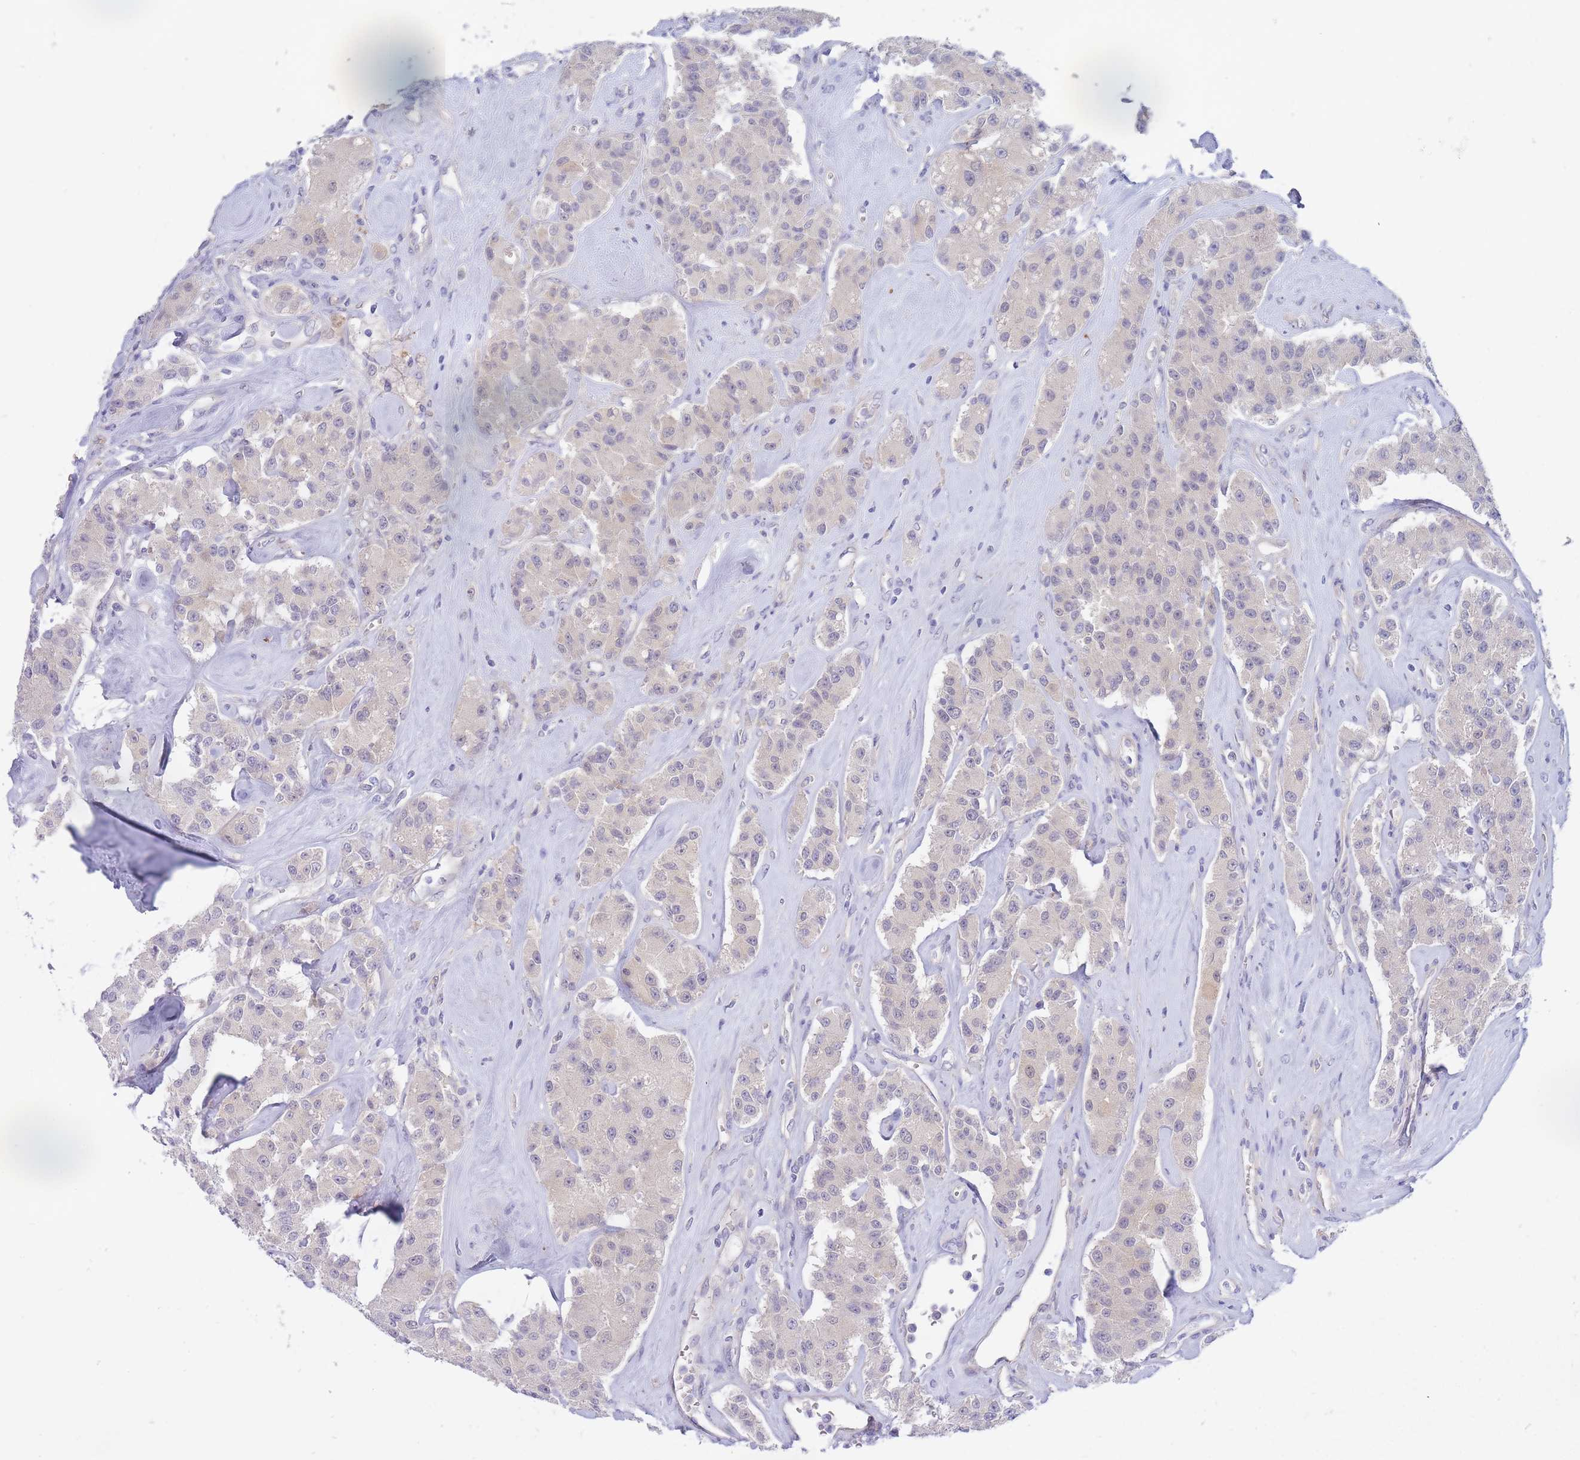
{"staining": {"intensity": "weak", "quantity": "<25%", "location": "nuclear"}, "tissue": "carcinoid", "cell_type": "Tumor cells", "image_type": "cancer", "snomed": [{"axis": "morphology", "description": "Carcinoid, malignant, NOS"}, {"axis": "topography", "description": "Pancreas"}], "caption": "The photomicrograph reveals no significant positivity in tumor cells of carcinoid.", "gene": "SUGT1", "patient": {"sex": "male", "age": 41}}